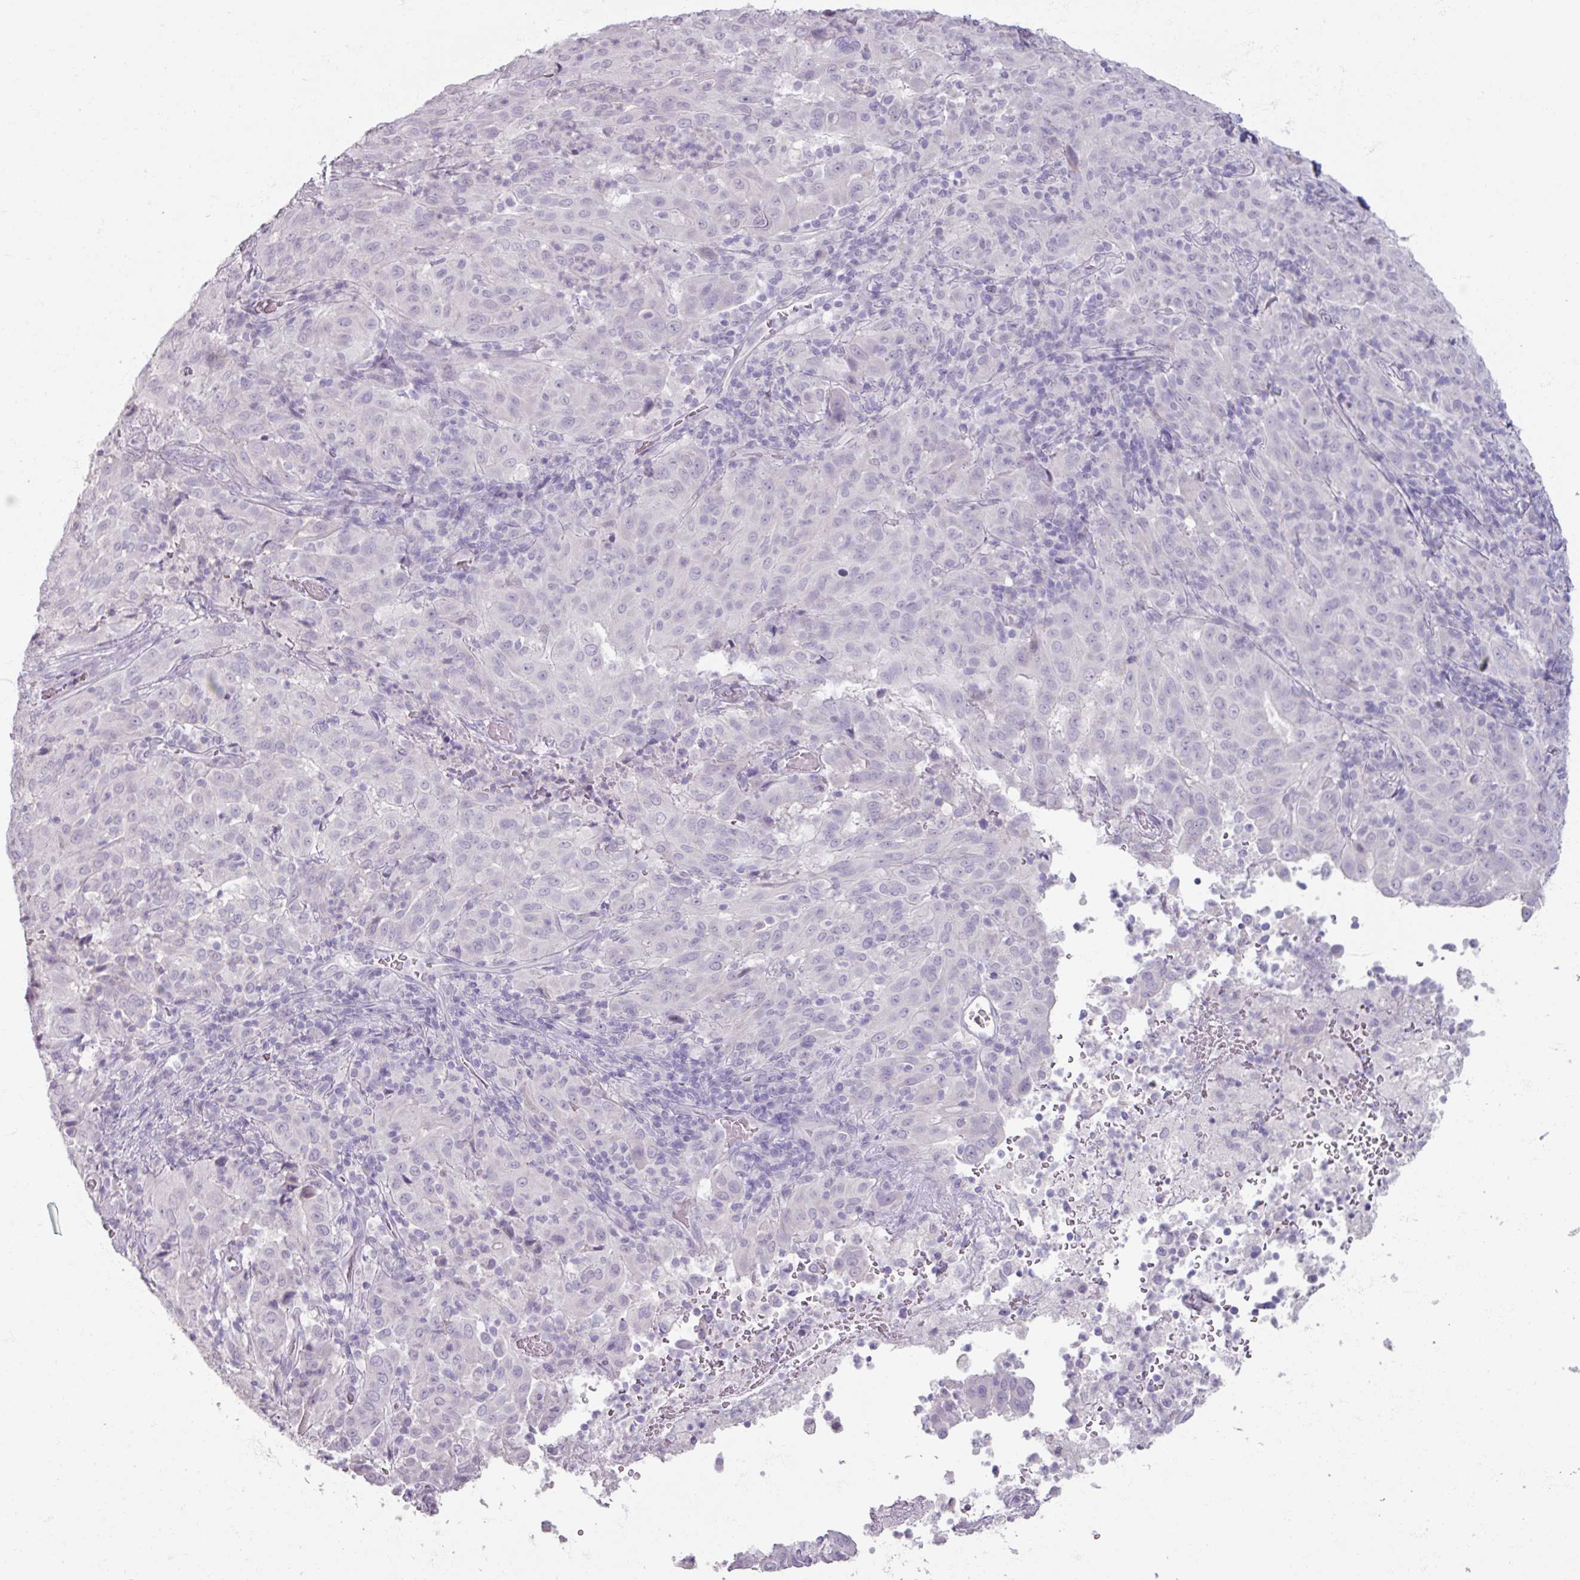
{"staining": {"intensity": "negative", "quantity": "none", "location": "none"}, "tissue": "pancreatic cancer", "cell_type": "Tumor cells", "image_type": "cancer", "snomed": [{"axis": "morphology", "description": "Adenocarcinoma, NOS"}, {"axis": "topography", "description": "Pancreas"}], "caption": "The immunohistochemistry (IHC) histopathology image has no significant staining in tumor cells of pancreatic cancer (adenocarcinoma) tissue. The staining was performed using DAB (3,3'-diaminobenzidine) to visualize the protein expression in brown, while the nuclei were stained in blue with hematoxylin (Magnification: 20x).", "gene": "TG", "patient": {"sex": "male", "age": 63}}